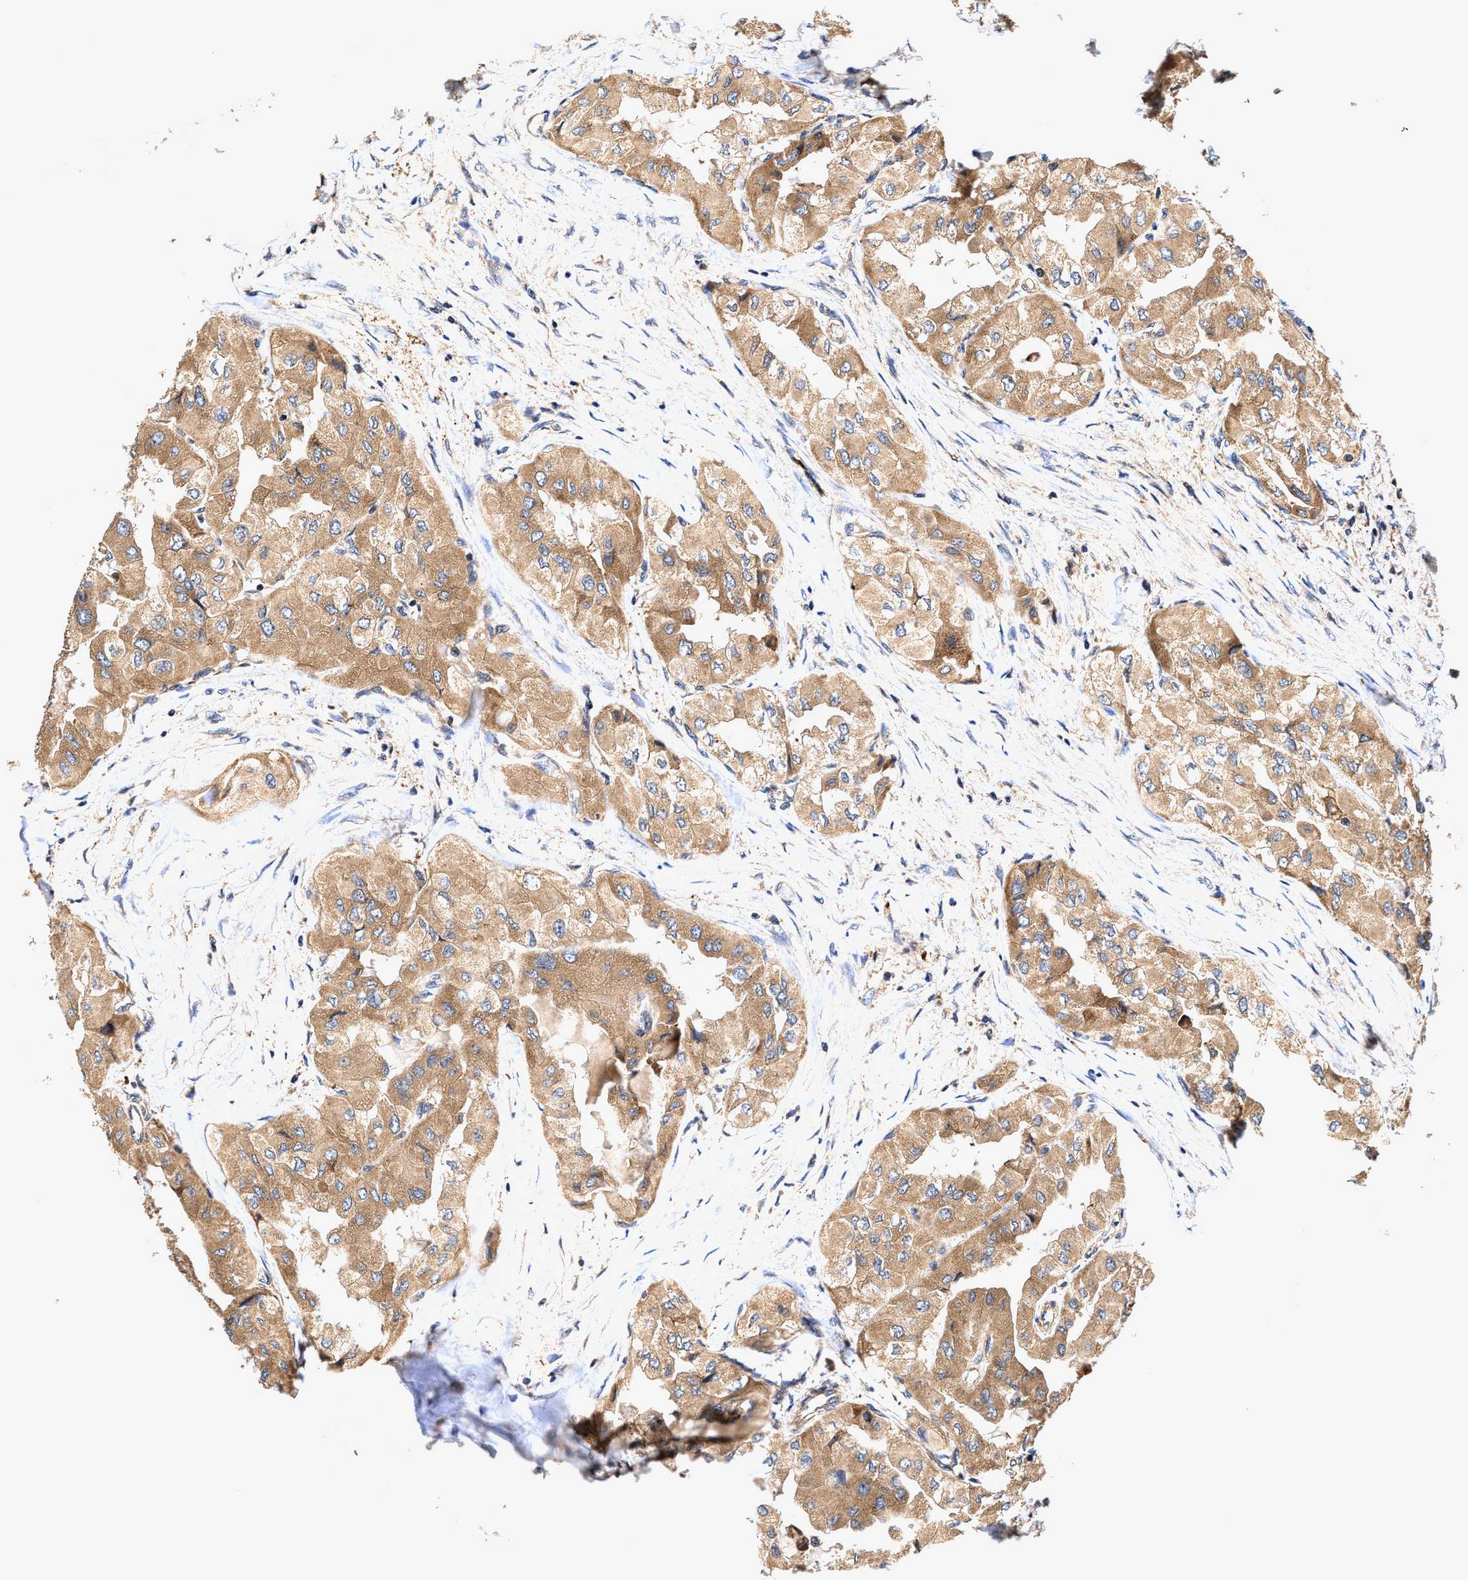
{"staining": {"intensity": "moderate", "quantity": ">75%", "location": "cytoplasmic/membranous"}, "tissue": "thyroid cancer", "cell_type": "Tumor cells", "image_type": "cancer", "snomed": [{"axis": "morphology", "description": "Papillary adenocarcinoma, NOS"}, {"axis": "topography", "description": "Thyroid gland"}], "caption": "Immunohistochemical staining of human thyroid papillary adenocarcinoma reveals moderate cytoplasmic/membranous protein positivity in about >75% of tumor cells. (Stains: DAB in brown, nuclei in blue, Microscopy: brightfield microscopy at high magnification).", "gene": "EFNA4", "patient": {"sex": "female", "age": 59}}